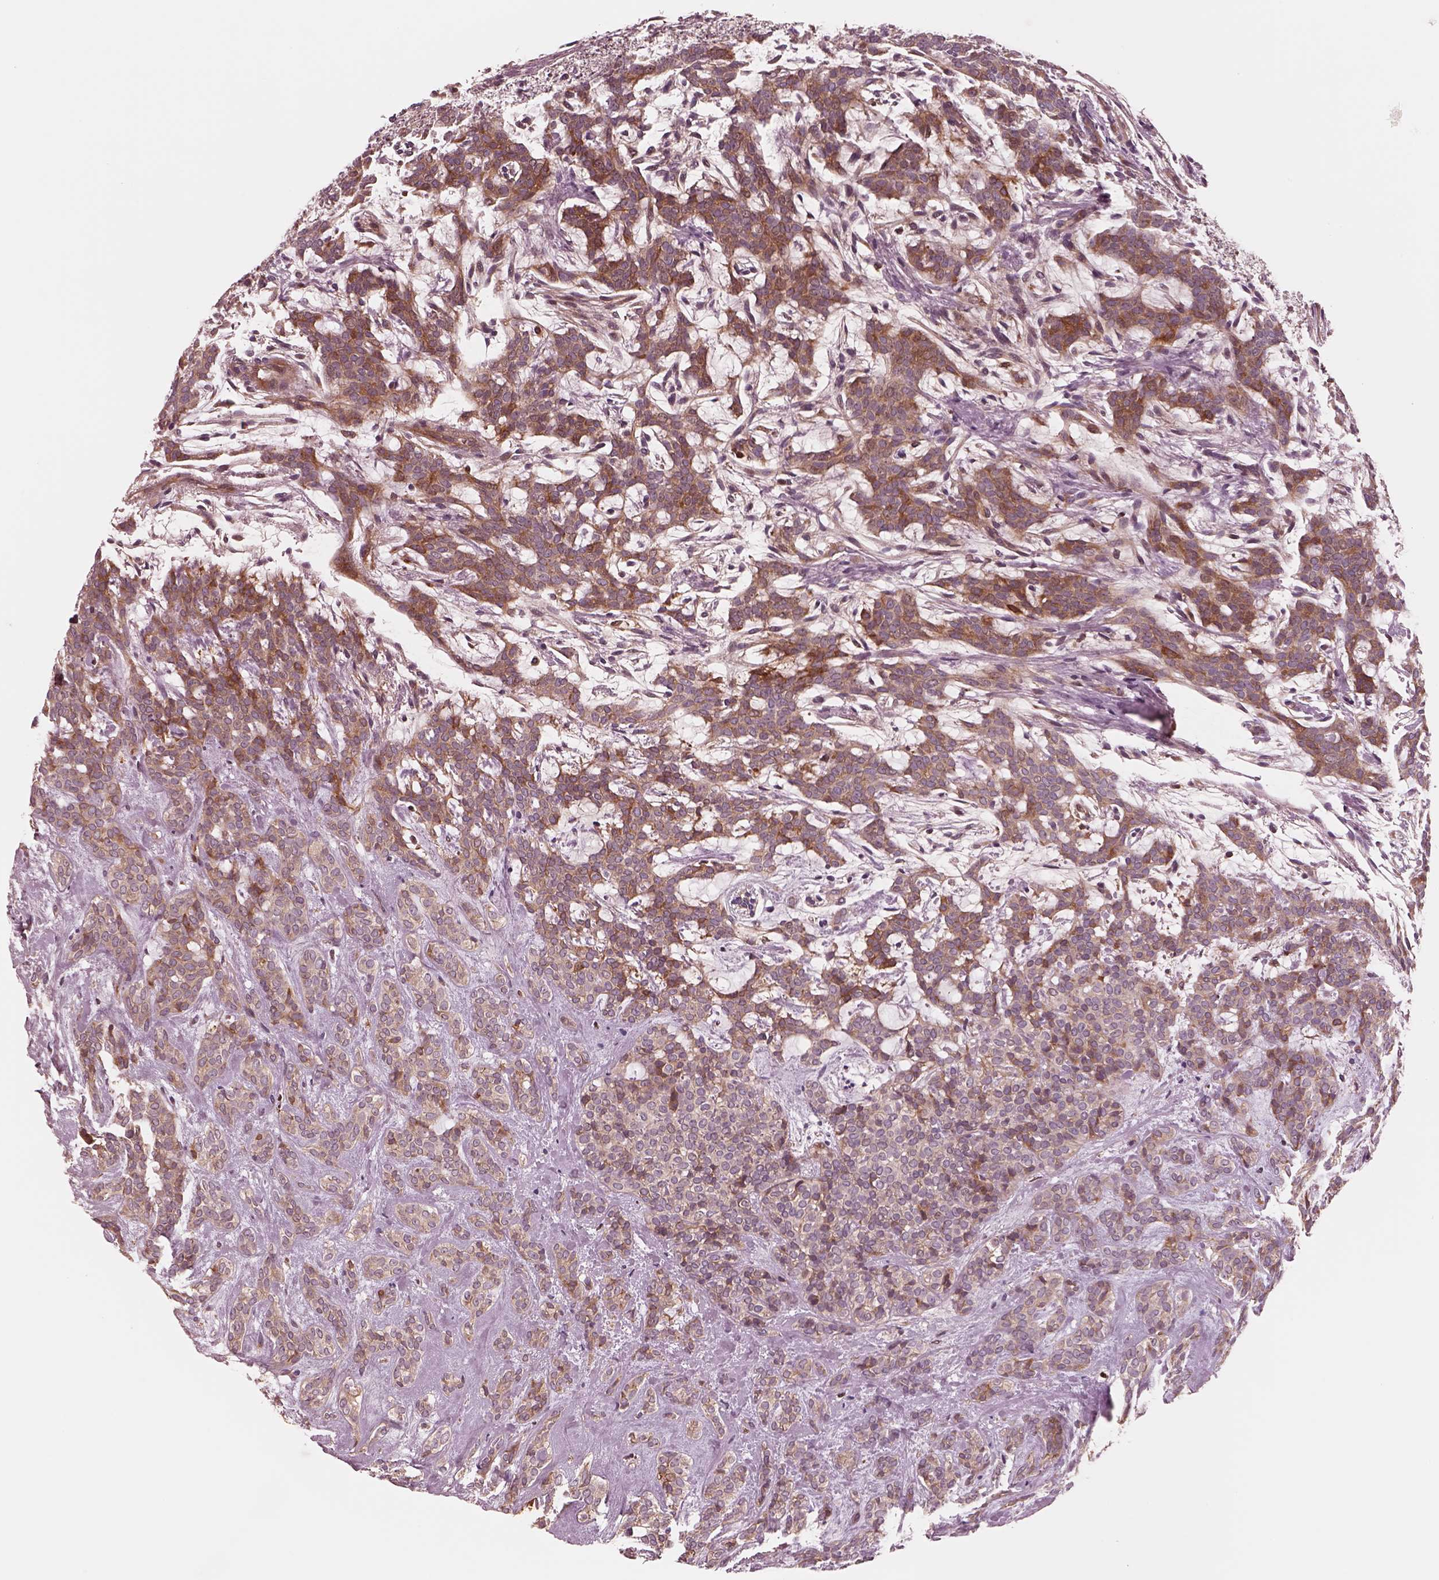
{"staining": {"intensity": "moderate", "quantity": "<25%", "location": "cytoplasmic/membranous"}, "tissue": "head and neck cancer", "cell_type": "Tumor cells", "image_type": "cancer", "snomed": [{"axis": "morphology", "description": "Adenocarcinoma, NOS"}, {"axis": "topography", "description": "Head-Neck"}], "caption": "There is low levels of moderate cytoplasmic/membranous expression in tumor cells of head and neck cancer, as demonstrated by immunohistochemical staining (brown color).", "gene": "ASCC2", "patient": {"sex": "female", "age": 57}}